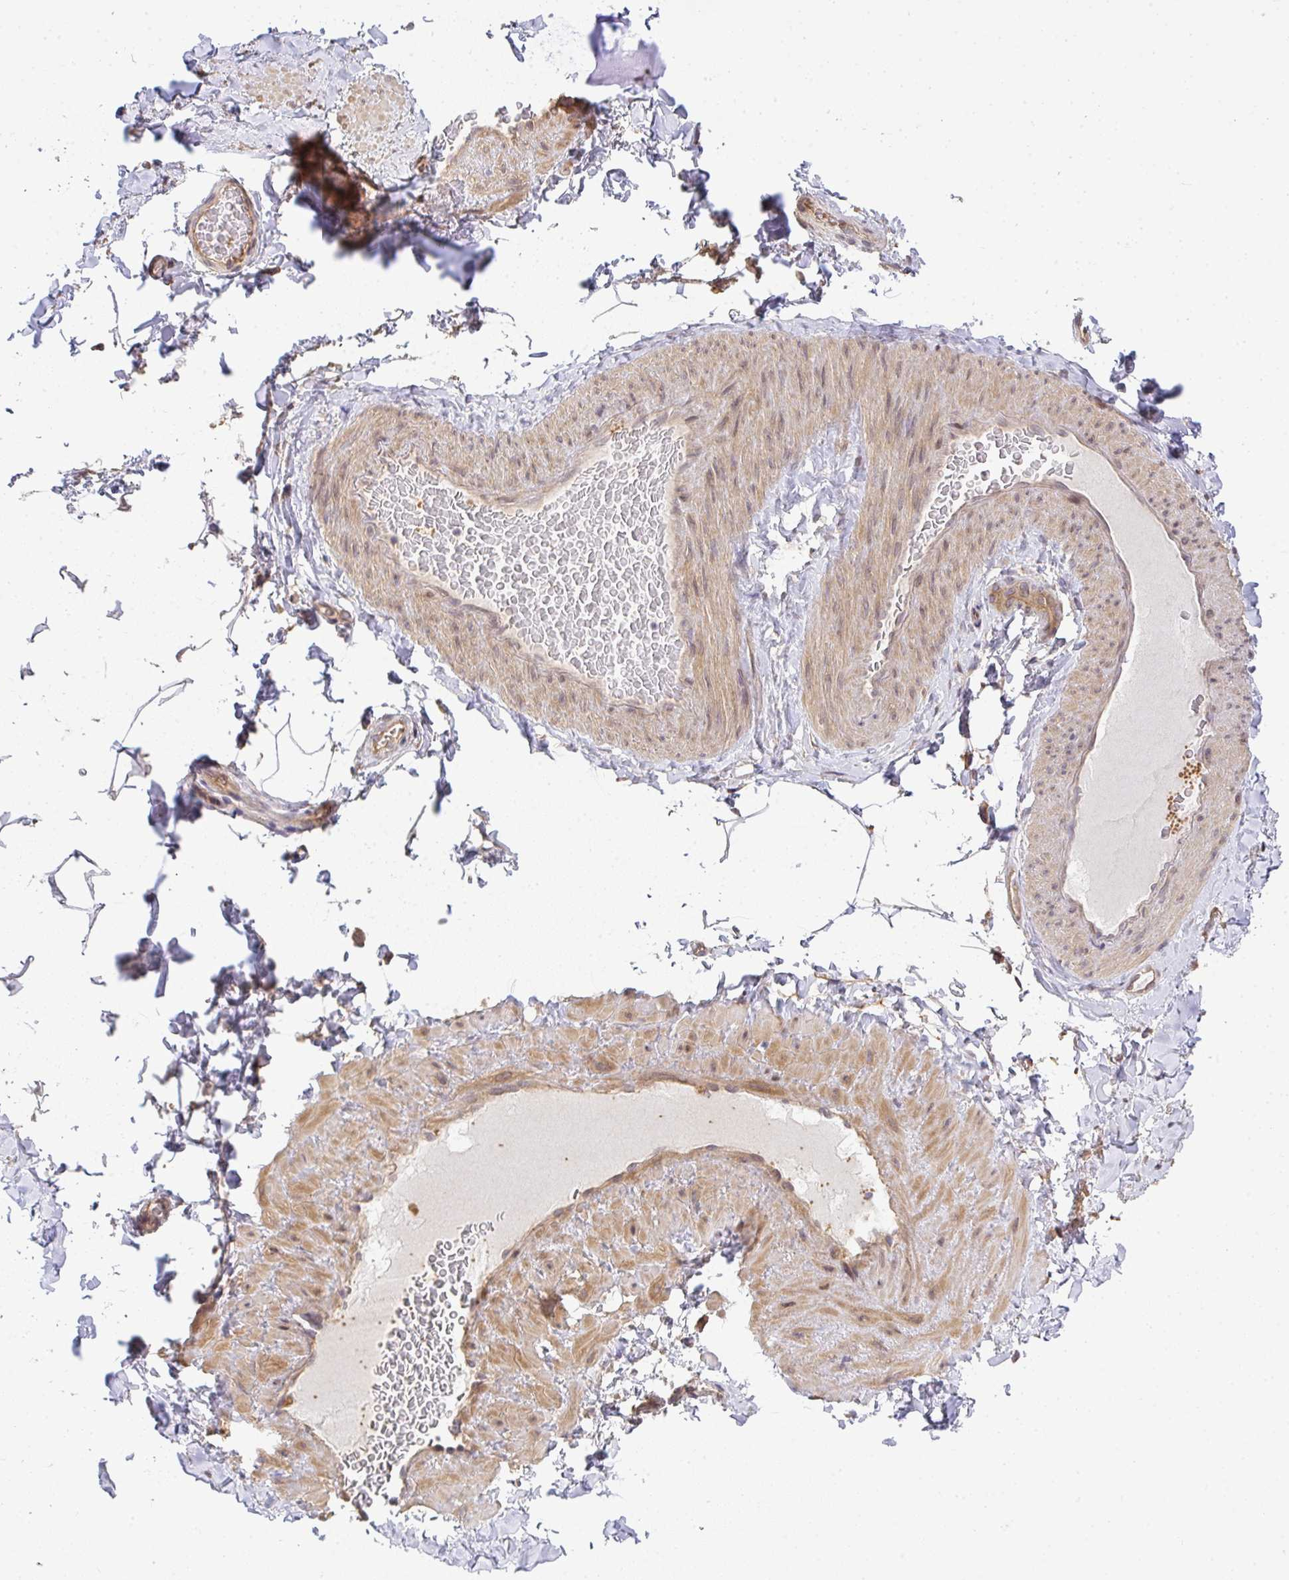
{"staining": {"intensity": "weak", "quantity": ">75%", "location": "cytoplasmic/membranous"}, "tissue": "adipose tissue", "cell_type": "Adipocytes", "image_type": "normal", "snomed": [{"axis": "morphology", "description": "Normal tissue, NOS"}, {"axis": "topography", "description": "Vascular tissue"}, {"axis": "topography", "description": "Peripheral nerve tissue"}], "caption": "Protein staining of benign adipose tissue demonstrates weak cytoplasmic/membranous expression in about >75% of adipocytes. (DAB IHC, brown staining for protein, blue staining for nuclei).", "gene": "EEF1AKMT1", "patient": {"sex": "male", "age": 41}}